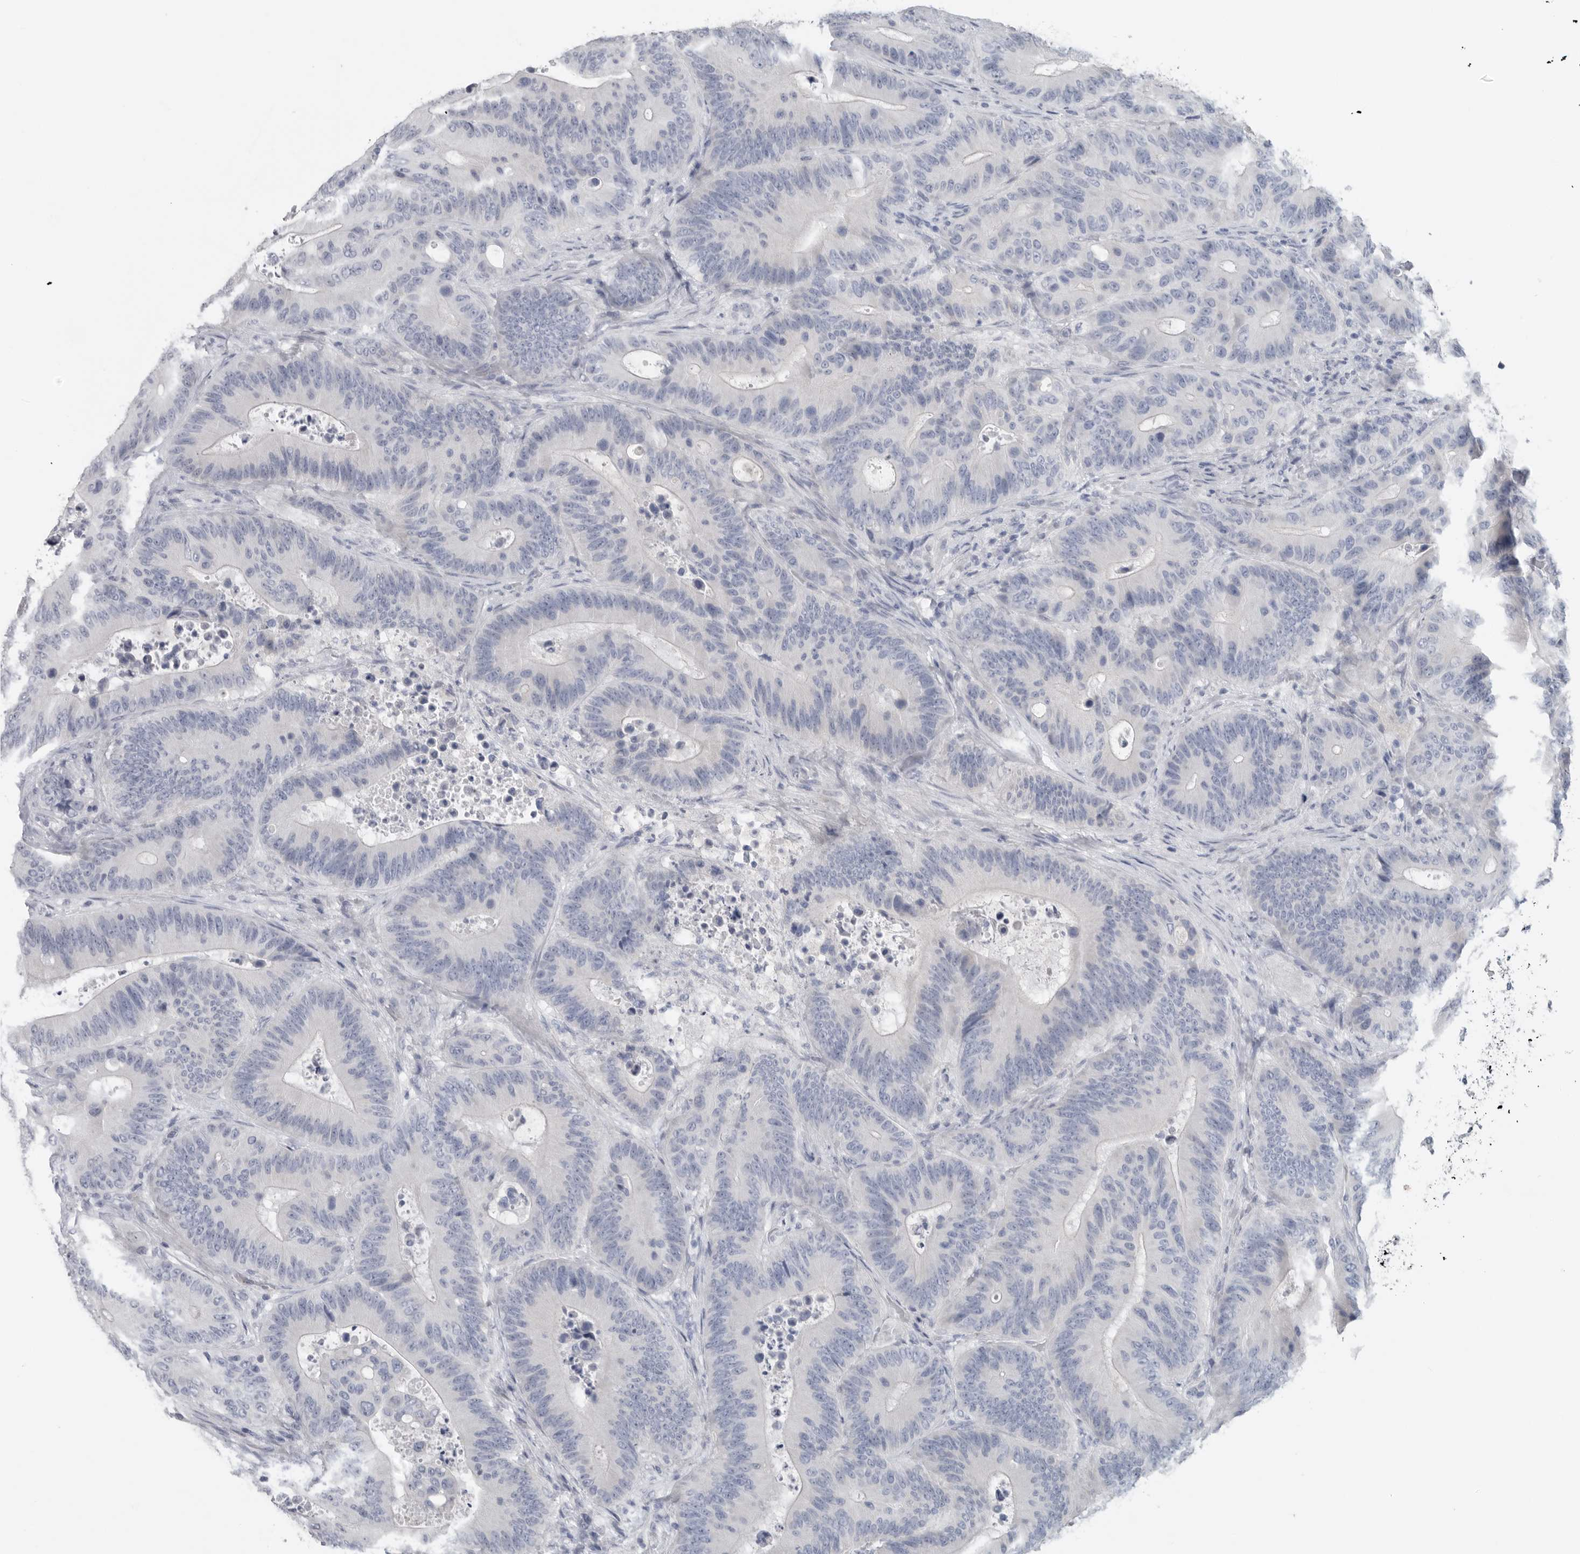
{"staining": {"intensity": "negative", "quantity": "none", "location": "none"}, "tissue": "colorectal cancer", "cell_type": "Tumor cells", "image_type": "cancer", "snomed": [{"axis": "morphology", "description": "Adenocarcinoma, NOS"}, {"axis": "topography", "description": "Colon"}], "caption": "A histopathology image of human colorectal adenocarcinoma is negative for staining in tumor cells.", "gene": "REG4", "patient": {"sex": "male", "age": 83}}